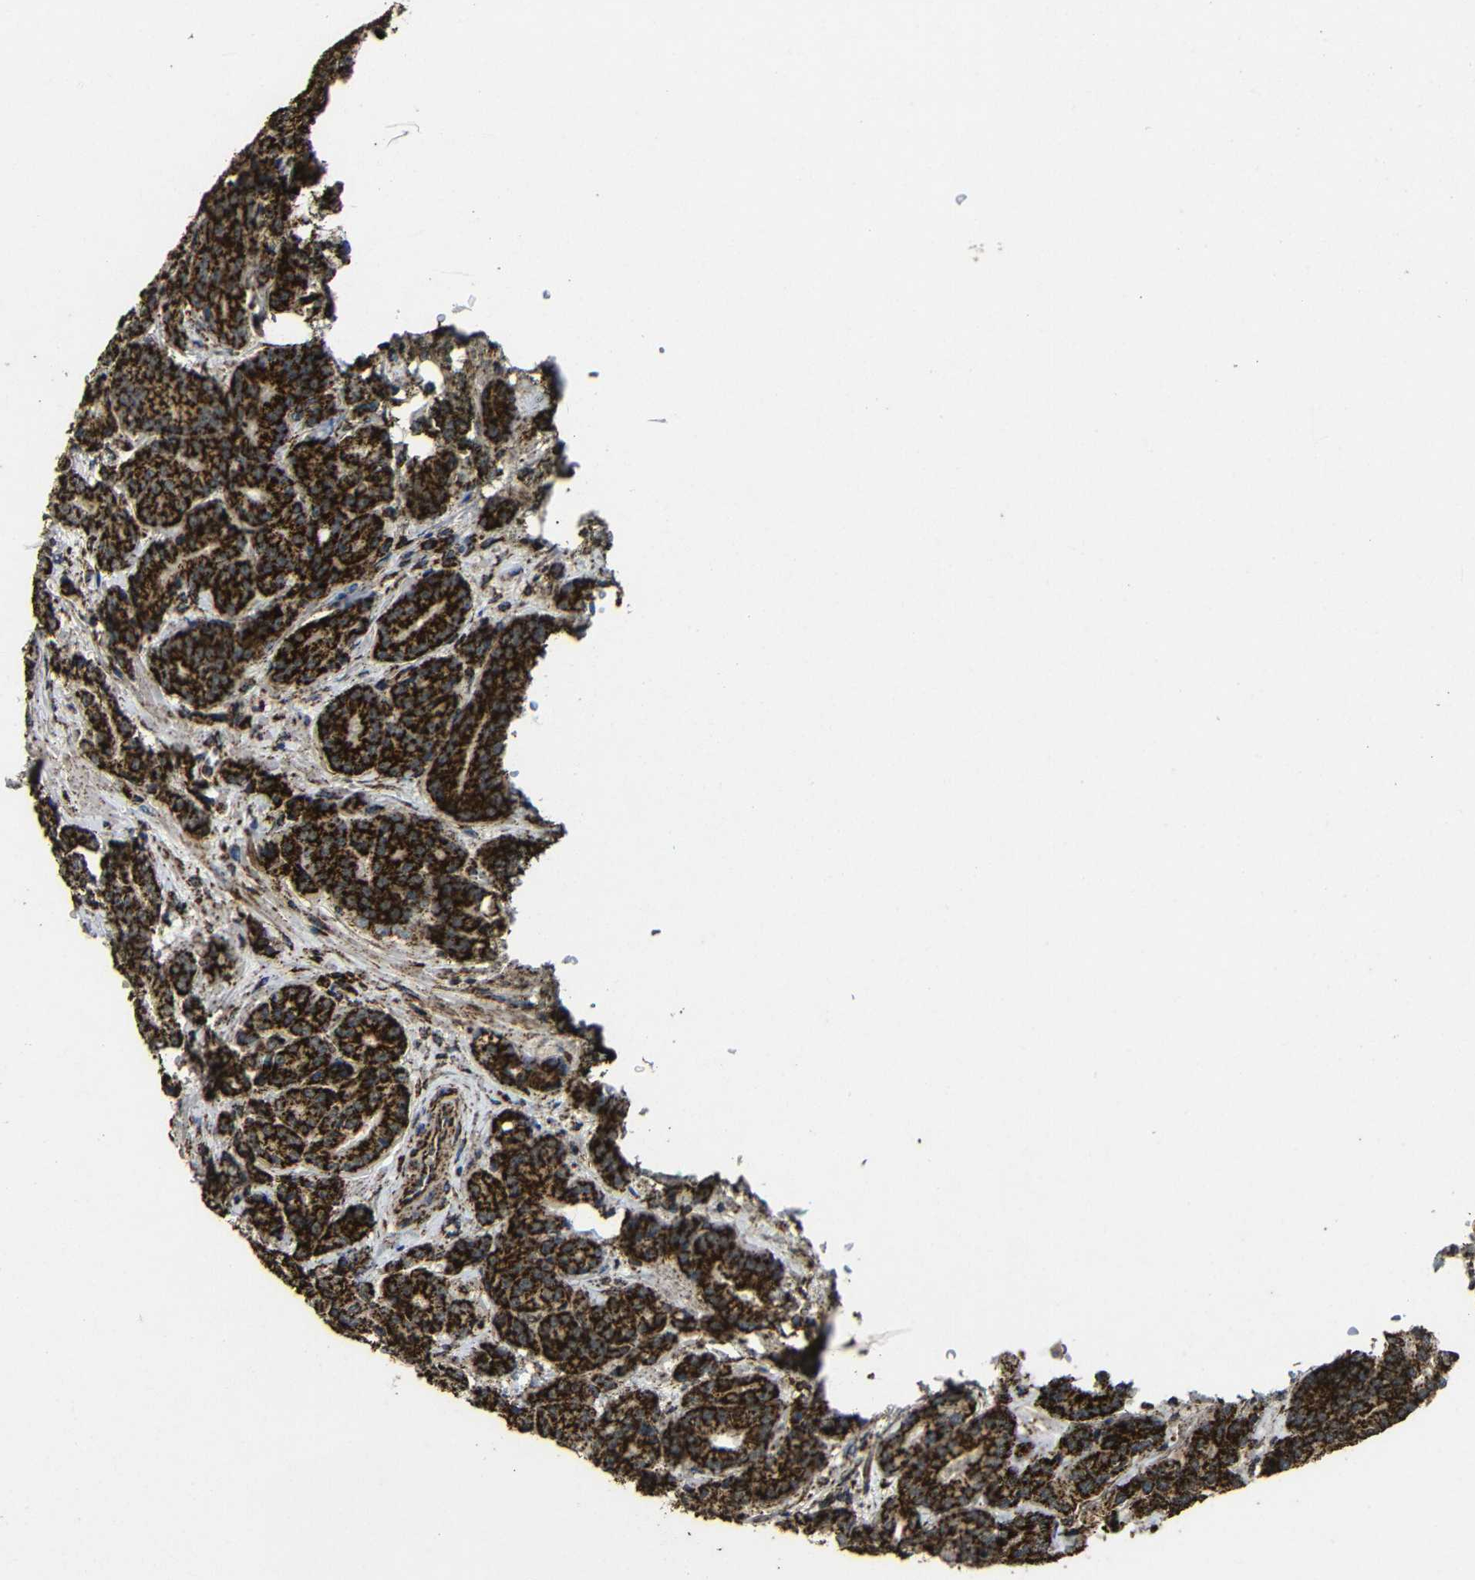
{"staining": {"intensity": "strong", "quantity": ">75%", "location": "cytoplasmic/membranous"}, "tissue": "prostate cancer", "cell_type": "Tumor cells", "image_type": "cancer", "snomed": [{"axis": "morphology", "description": "Adenocarcinoma, High grade"}, {"axis": "topography", "description": "Prostate"}], "caption": "Tumor cells exhibit high levels of strong cytoplasmic/membranous staining in approximately >75% of cells in prostate cancer. The protein is stained brown, and the nuclei are stained in blue (DAB IHC with brightfield microscopy, high magnification).", "gene": "ATP5F1A", "patient": {"sex": "male", "age": 61}}